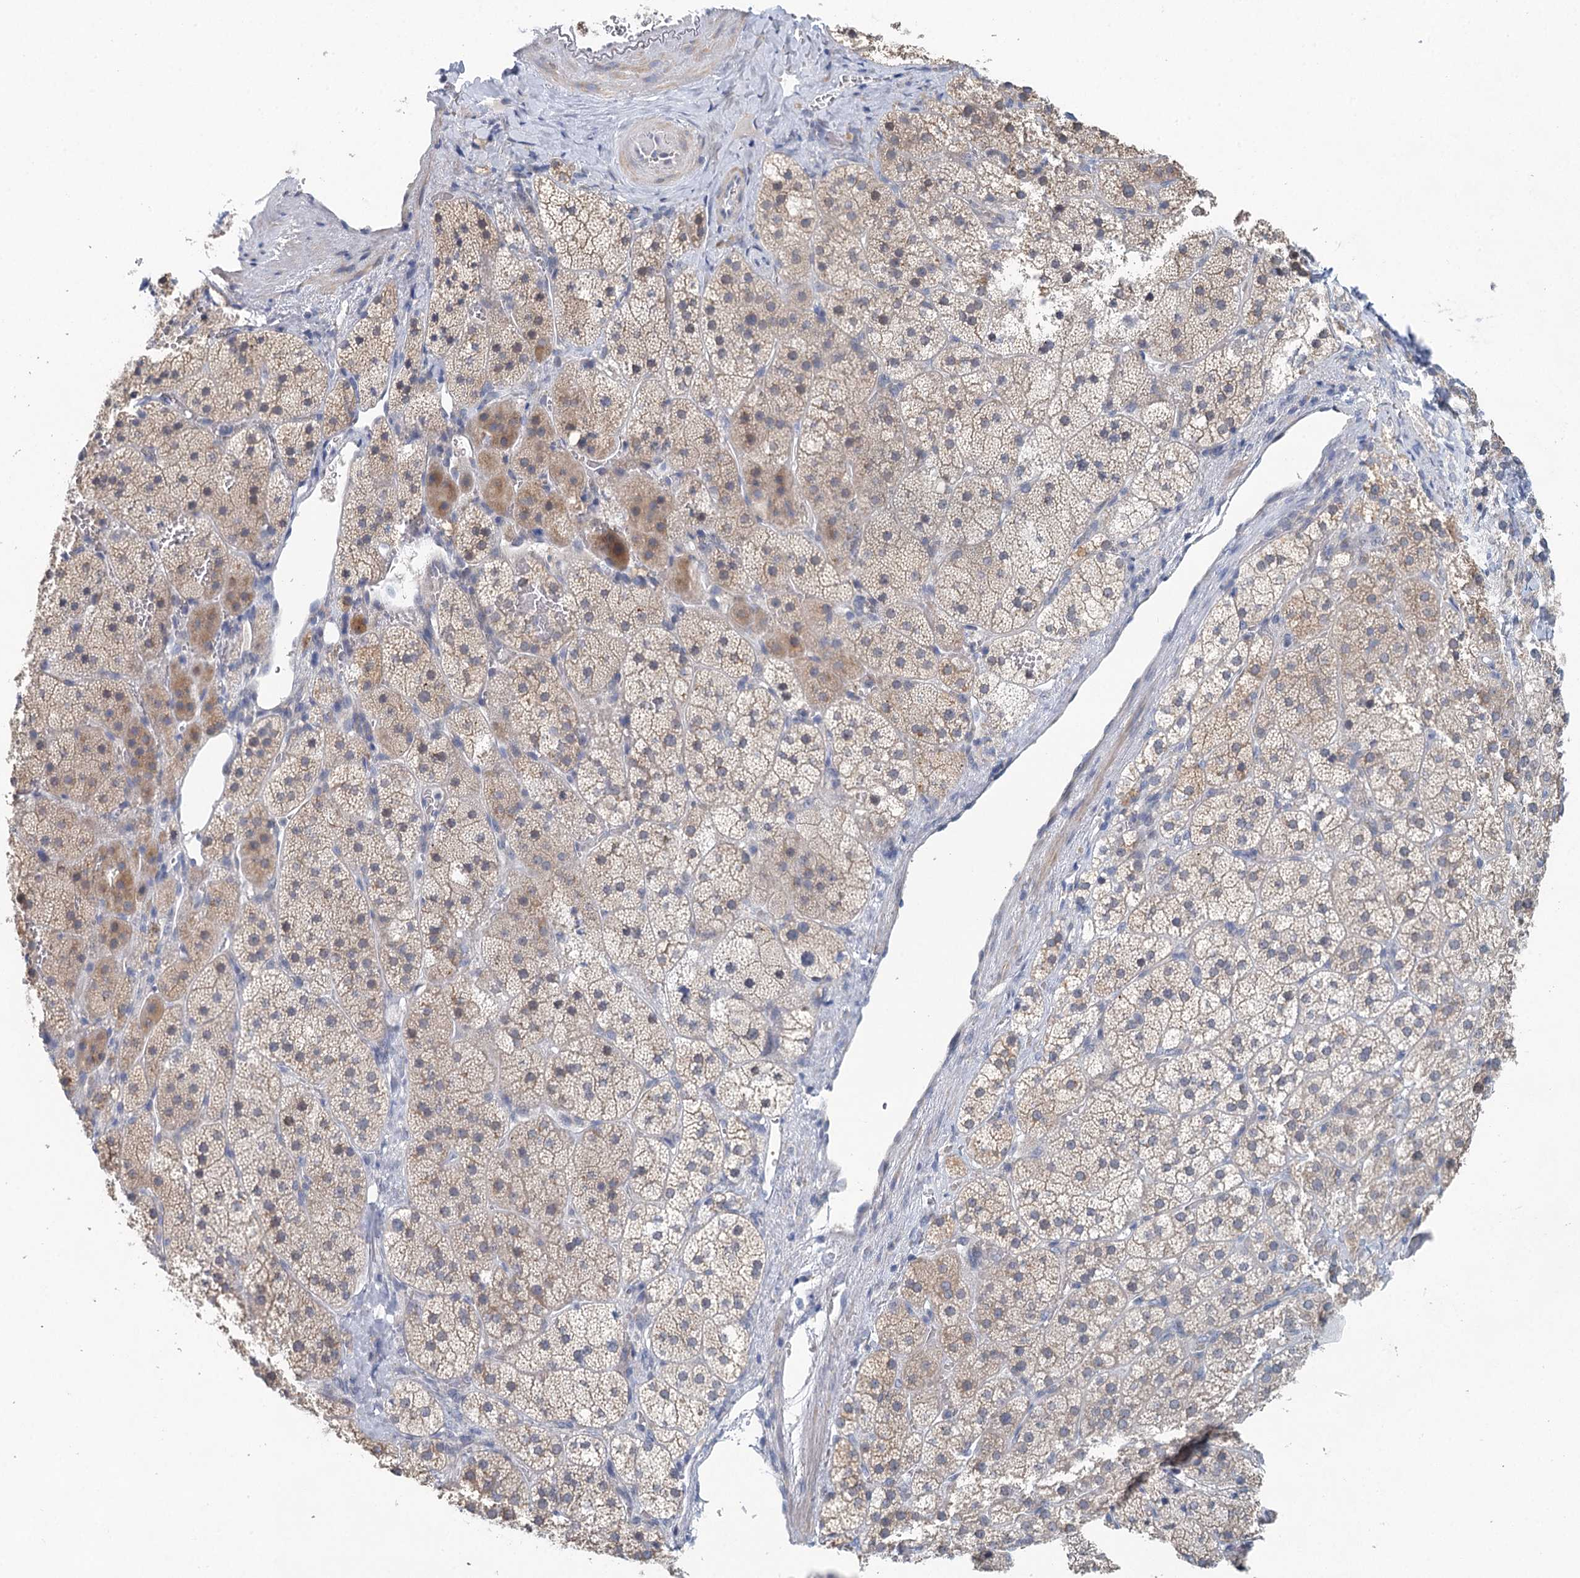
{"staining": {"intensity": "weak", "quantity": "<25%", "location": "cytoplasmic/membranous"}, "tissue": "adrenal gland", "cell_type": "Glandular cells", "image_type": "normal", "snomed": [{"axis": "morphology", "description": "Normal tissue, NOS"}, {"axis": "topography", "description": "Adrenal gland"}], "caption": "This is an IHC micrograph of normal adrenal gland. There is no expression in glandular cells.", "gene": "BLTP1", "patient": {"sex": "female", "age": 44}}